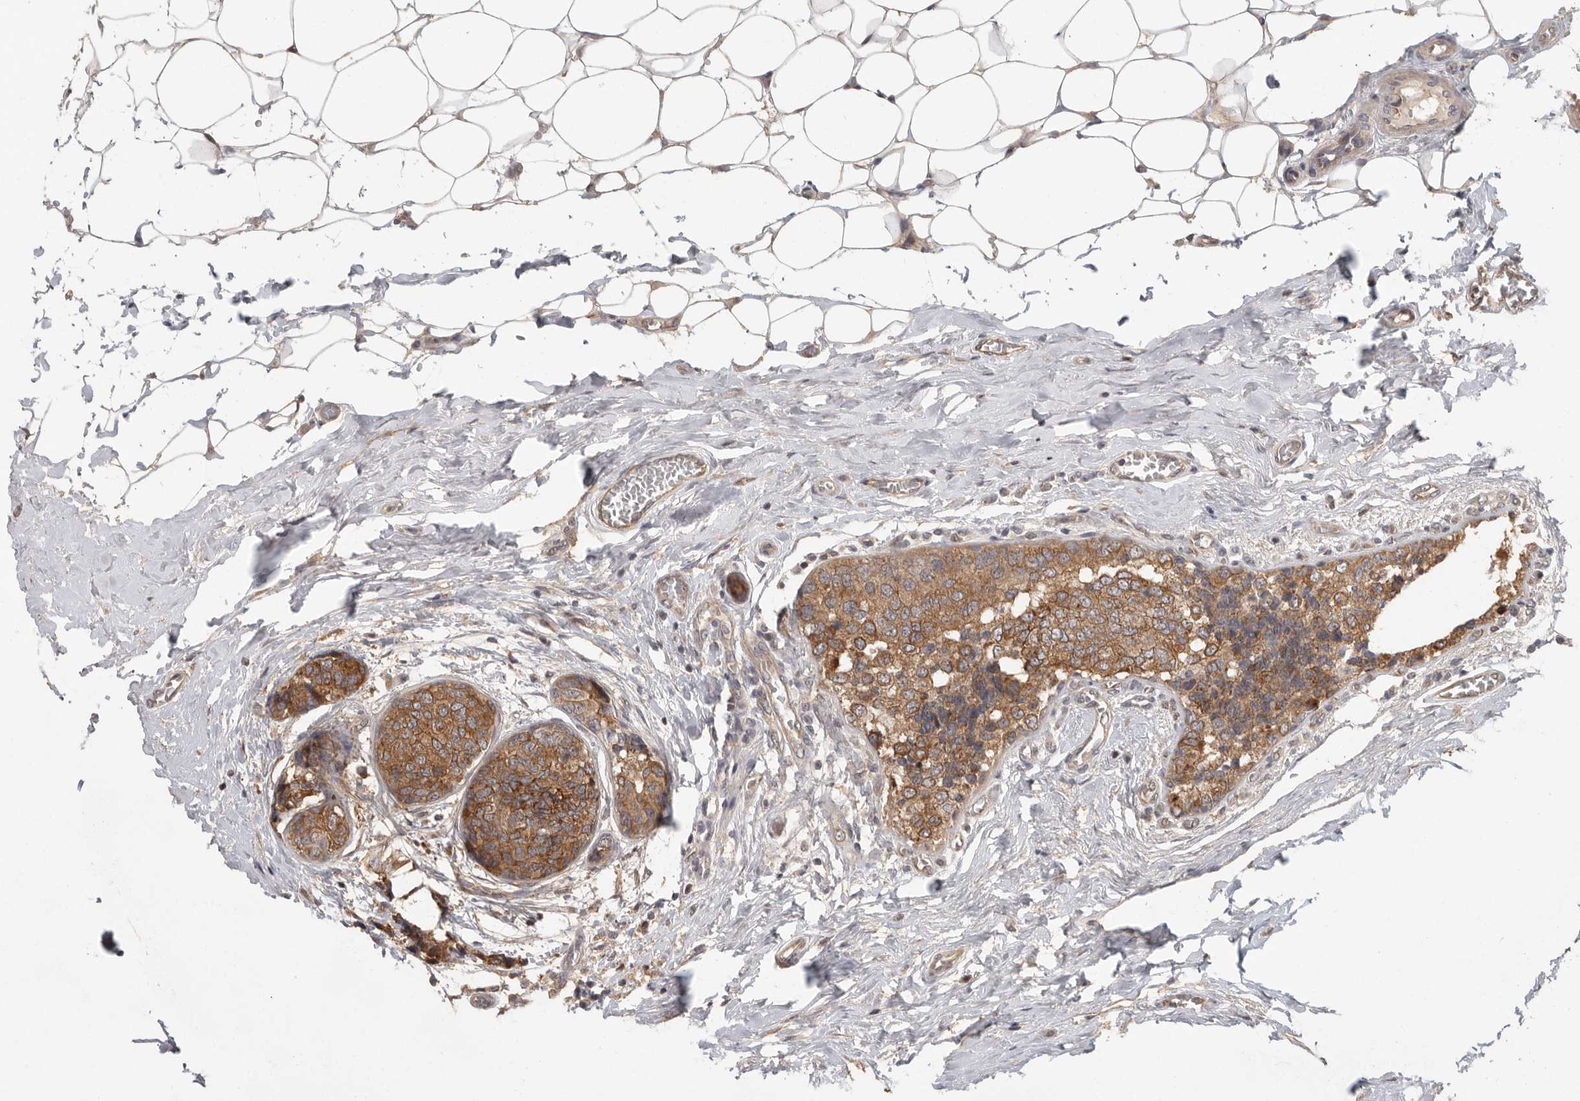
{"staining": {"intensity": "moderate", "quantity": ">75%", "location": "cytoplasmic/membranous"}, "tissue": "breast cancer", "cell_type": "Tumor cells", "image_type": "cancer", "snomed": [{"axis": "morphology", "description": "Normal tissue, NOS"}, {"axis": "morphology", "description": "Duct carcinoma"}, {"axis": "topography", "description": "Breast"}], "caption": "DAB (3,3'-diaminobenzidine) immunohistochemical staining of breast cancer (intraductal carcinoma) reveals moderate cytoplasmic/membranous protein positivity in approximately >75% of tumor cells. (DAB (3,3'-diaminobenzidine) IHC, brown staining for protein, blue staining for nuclei).", "gene": "BAIAP2", "patient": {"sex": "female", "age": 43}}